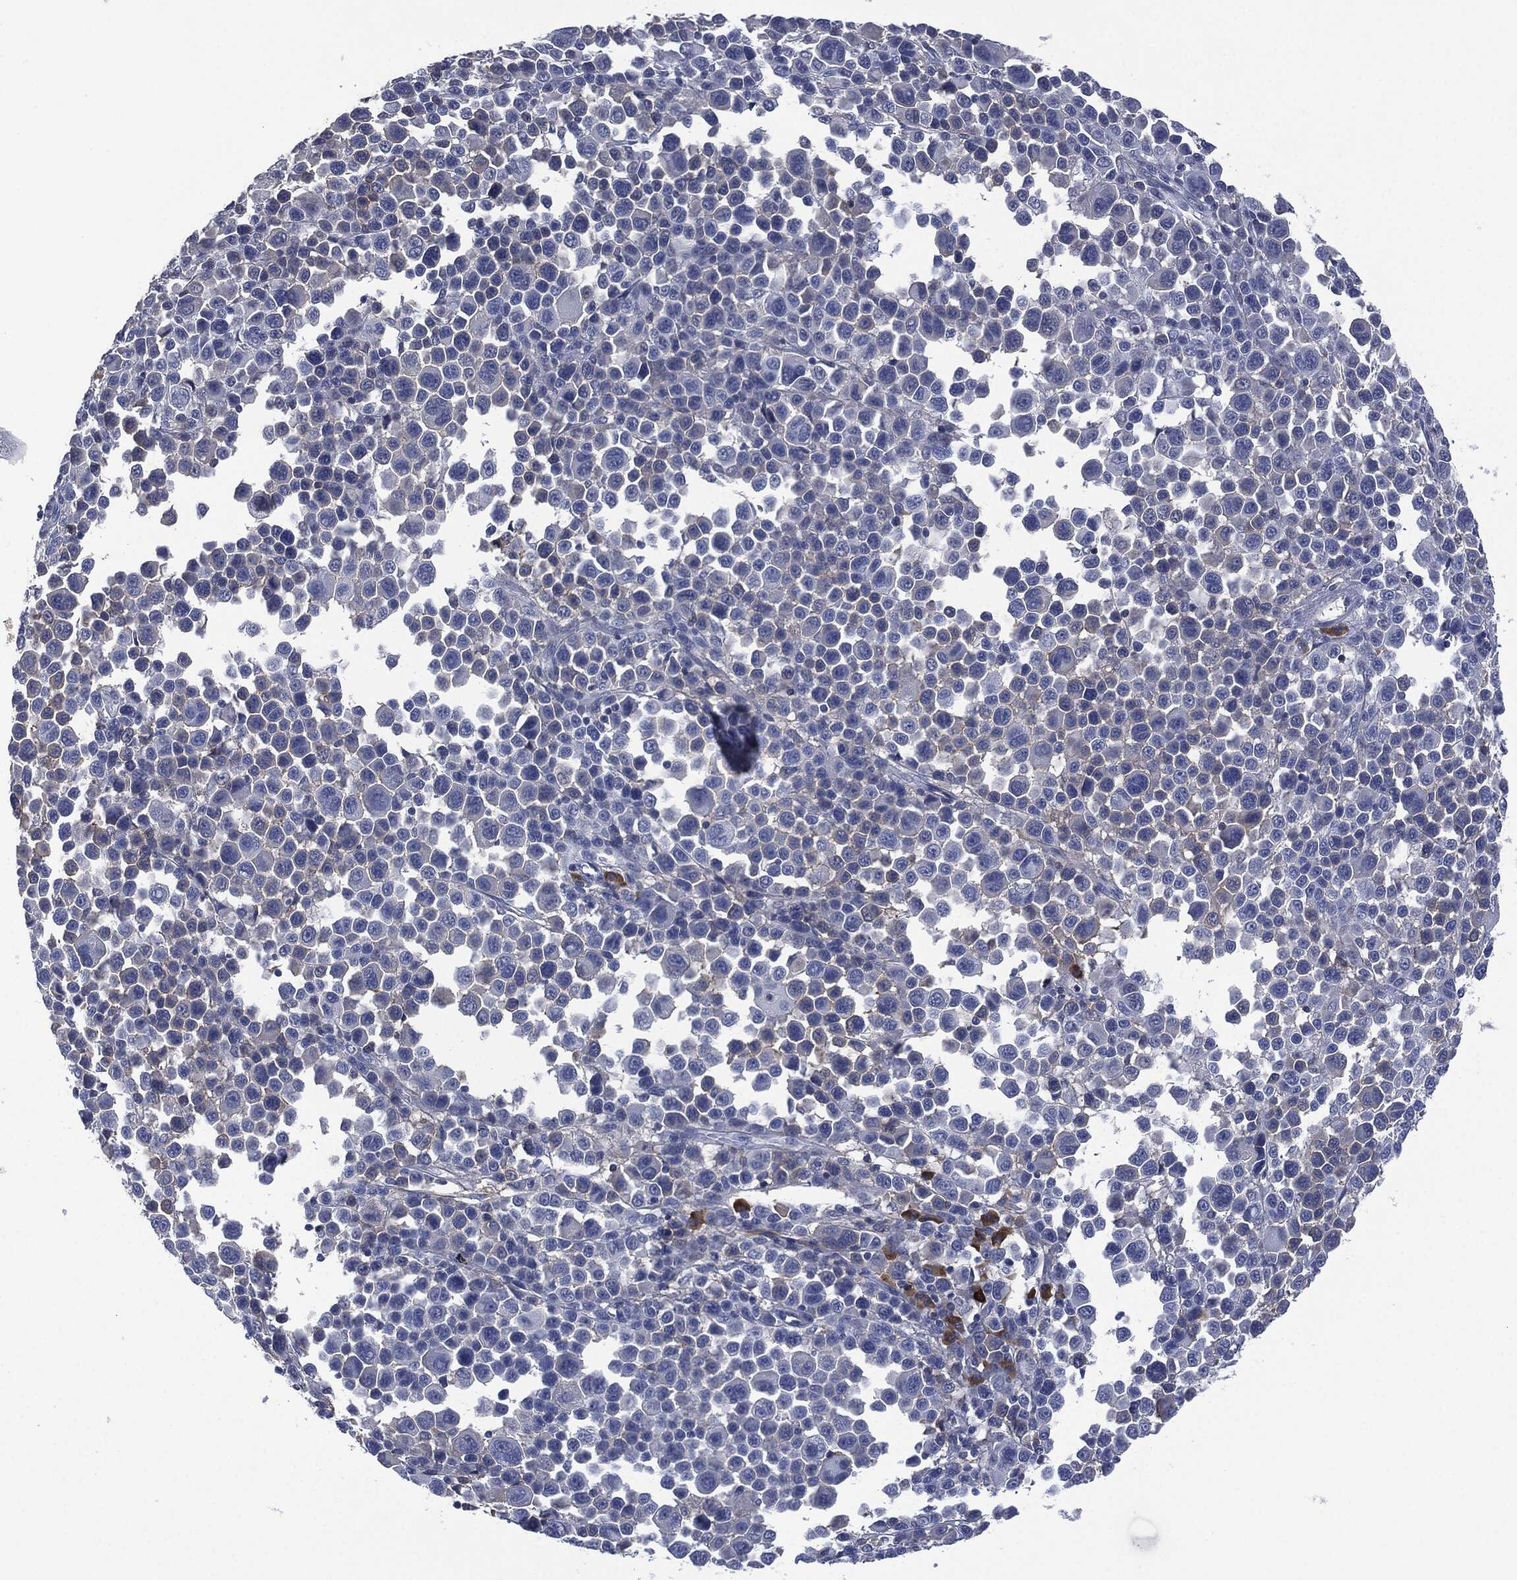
{"staining": {"intensity": "negative", "quantity": "none", "location": "none"}, "tissue": "melanoma", "cell_type": "Tumor cells", "image_type": "cancer", "snomed": [{"axis": "morphology", "description": "Malignant melanoma, NOS"}, {"axis": "topography", "description": "Skin"}], "caption": "Tumor cells show no significant protein staining in malignant melanoma.", "gene": "SIGLEC7", "patient": {"sex": "female", "age": 57}}